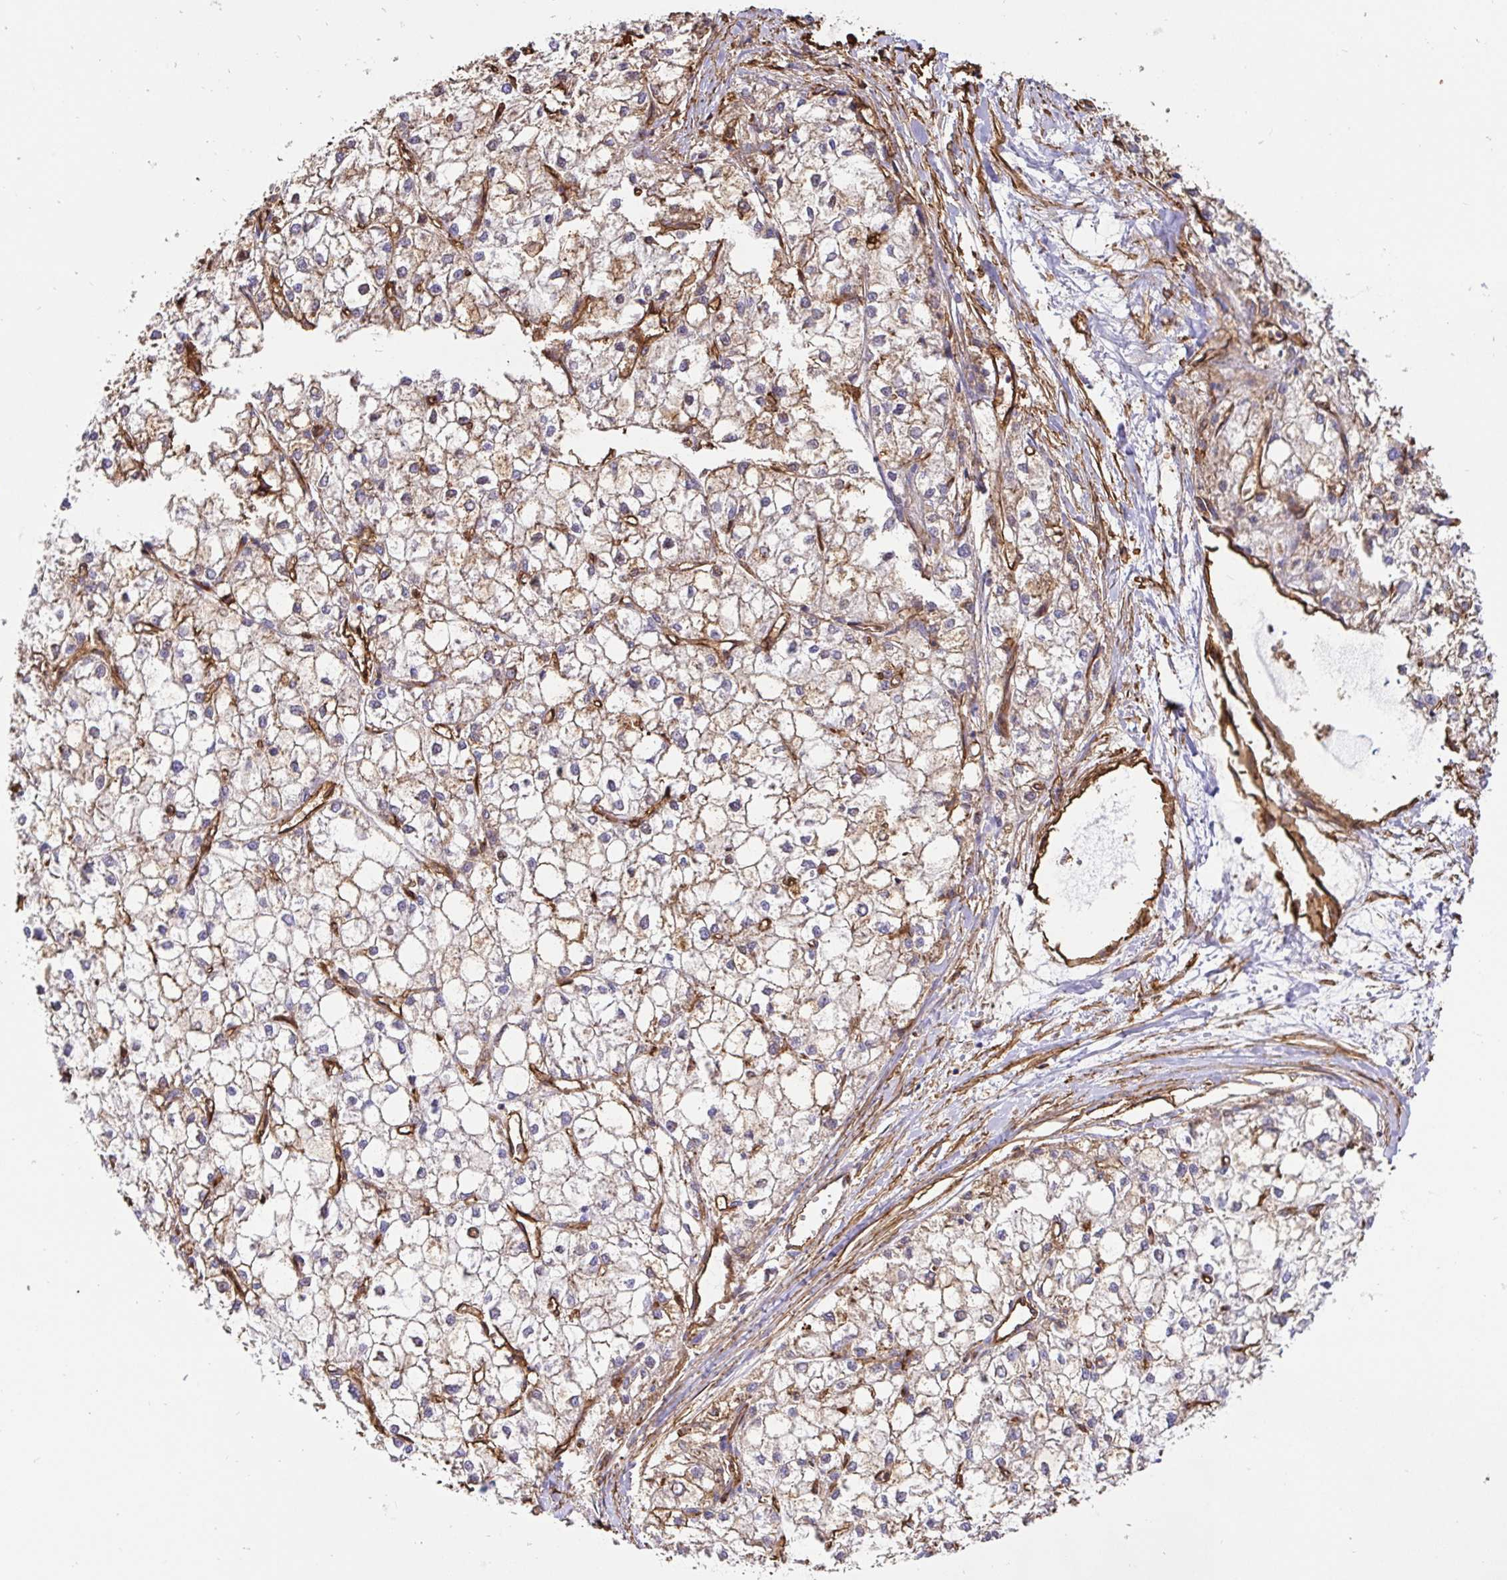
{"staining": {"intensity": "moderate", "quantity": "25%-75%", "location": "cytoplasmic/membranous"}, "tissue": "liver cancer", "cell_type": "Tumor cells", "image_type": "cancer", "snomed": [{"axis": "morphology", "description": "Carcinoma, Hepatocellular, NOS"}, {"axis": "topography", "description": "Liver"}], "caption": "Liver hepatocellular carcinoma stained with a protein marker reveals moderate staining in tumor cells.", "gene": "ANXA2", "patient": {"sex": "female", "age": 43}}